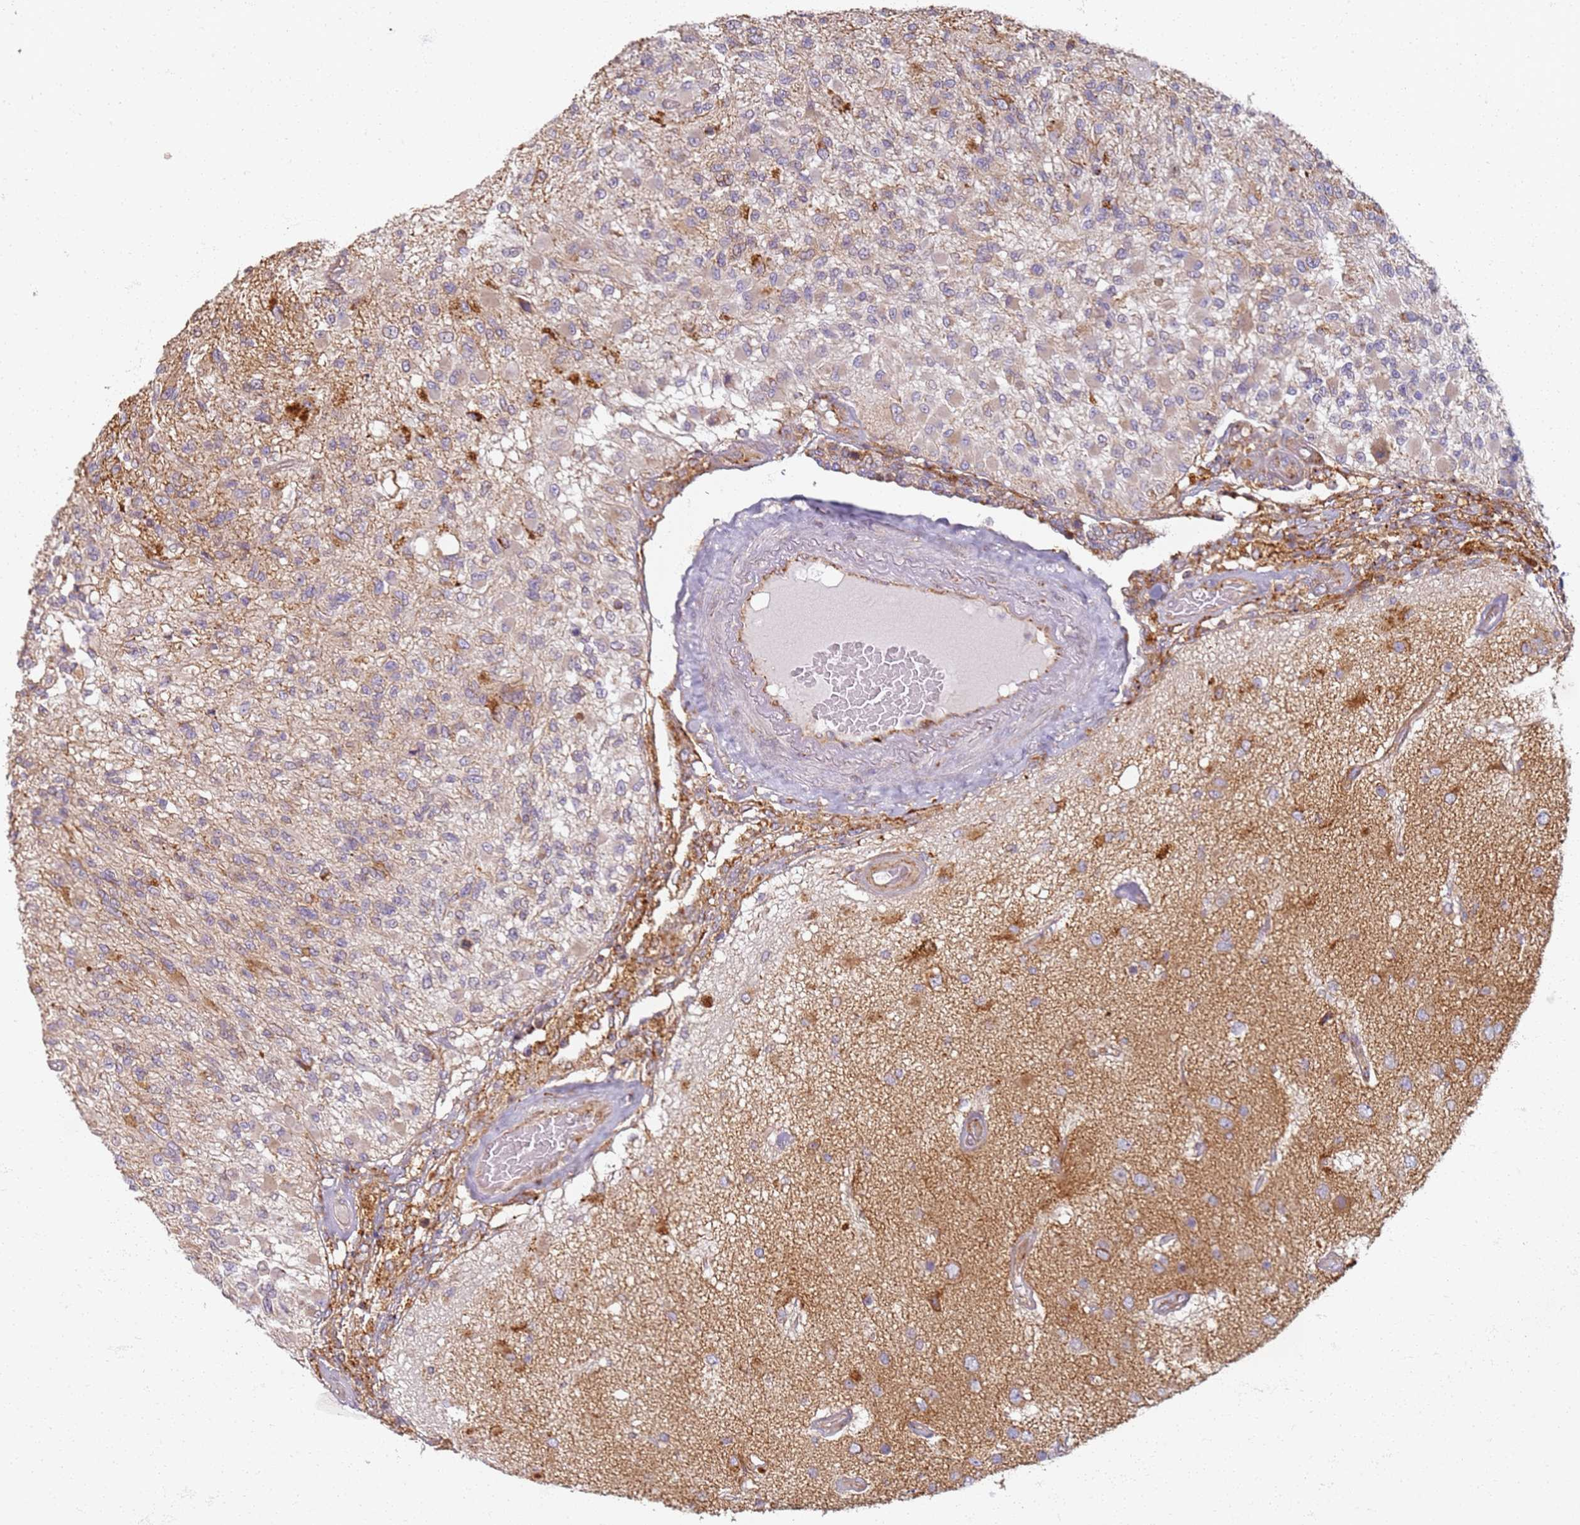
{"staining": {"intensity": "moderate", "quantity": "<25%", "location": "cytoplasmic/membranous"}, "tissue": "glioma", "cell_type": "Tumor cells", "image_type": "cancer", "snomed": [{"axis": "morphology", "description": "Glioma, malignant, High grade"}, {"axis": "morphology", "description": "Glioblastoma, NOS"}, {"axis": "topography", "description": "Brain"}], "caption": "Immunohistochemistry of human glioblastoma shows low levels of moderate cytoplasmic/membranous expression in approximately <25% of tumor cells.", "gene": "PROKR2", "patient": {"sex": "male", "age": 60}}